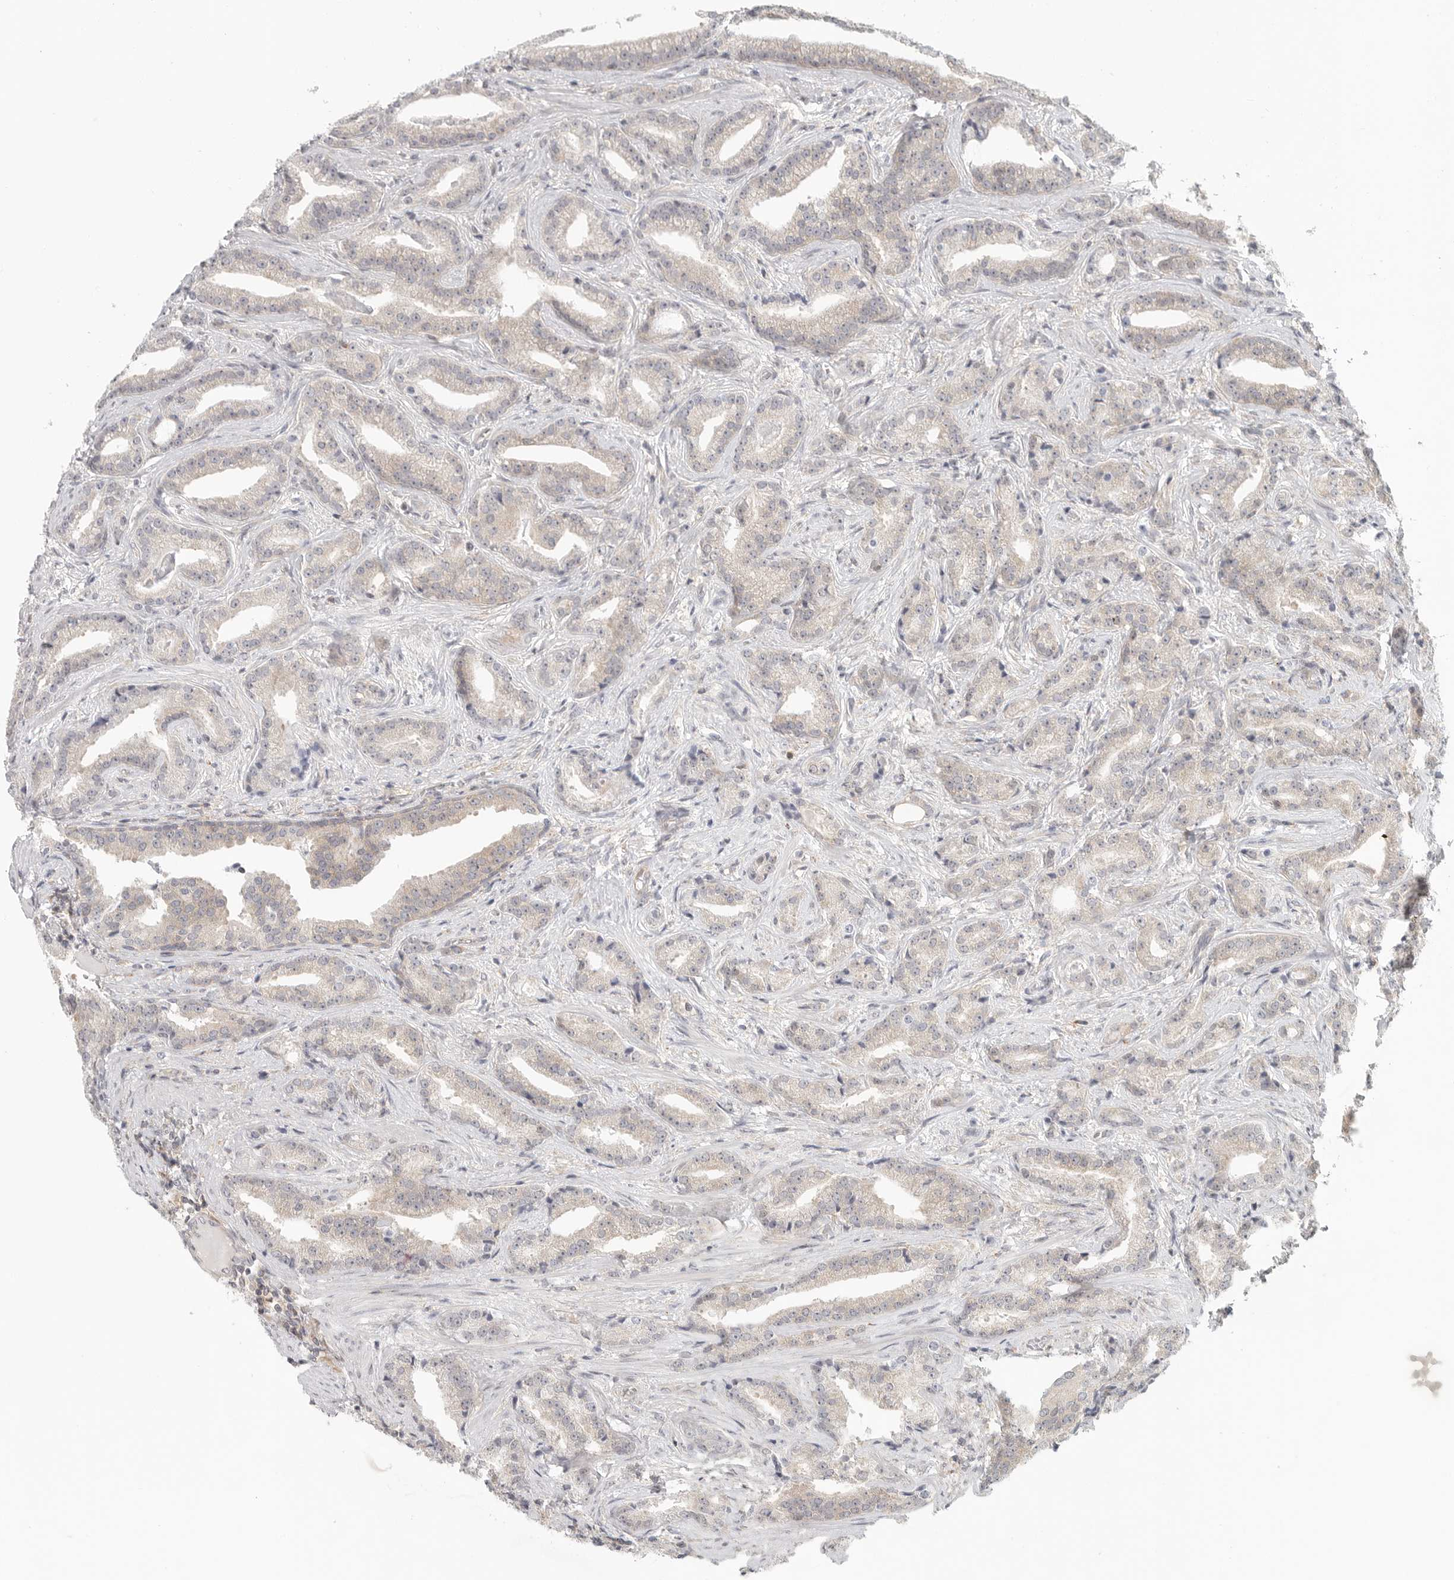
{"staining": {"intensity": "negative", "quantity": "none", "location": "none"}, "tissue": "prostate cancer", "cell_type": "Tumor cells", "image_type": "cancer", "snomed": [{"axis": "morphology", "description": "Adenocarcinoma, Low grade"}, {"axis": "topography", "description": "Prostate"}], "caption": "Immunohistochemistry histopathology image of human low-grade adenocarcinoma (prostate) stained for a protein (brown), which demonstrates no staining in tumor cells.", "gene": "HDAC6", "patient": {"sex": "male", "age": 67}}